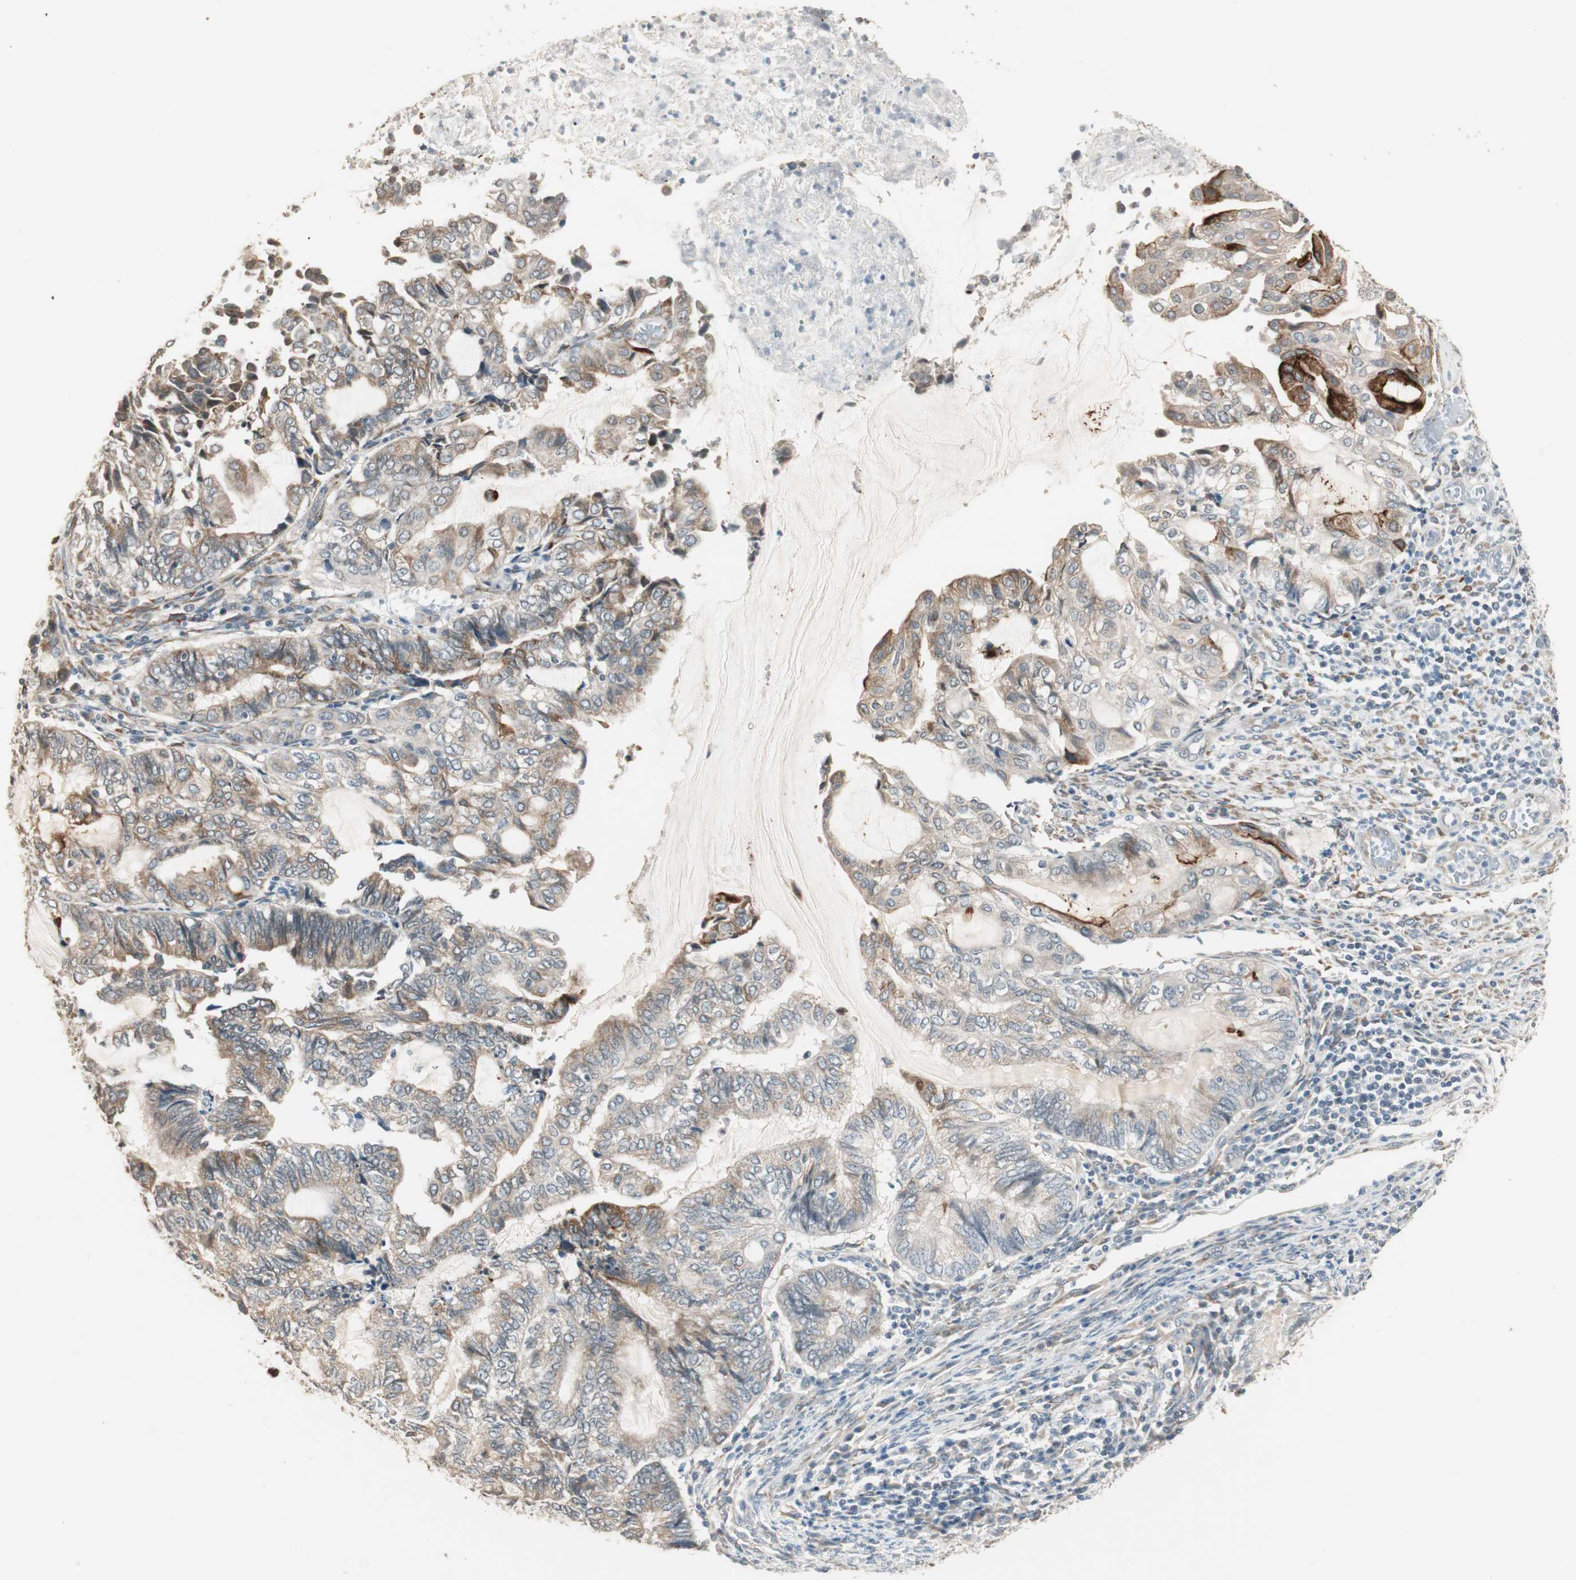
{"staining": {"intensity": "moderate", "quantity": "25%-75%", "location": "cytoplasmic/membranous"}, "tissue": "endometrial cancer", "cell_type": "Tumor cells", "image_type": "cancer", "snomed": [{"axis": "morphology", "description": "Adenocarcinoma, NOS"}, {"axis": "topography", "description": "Uterus"}, {"axis": "topography", "description": "Endometrium"}], "caption": "The immunohistochemical stain shows moderate cytoplasmic/membranous expression in tumor cells of adenocarcinoma (endometrial) tissue.", "gene": "TASOR", "patient": {"sex": "female", "age": 70}}